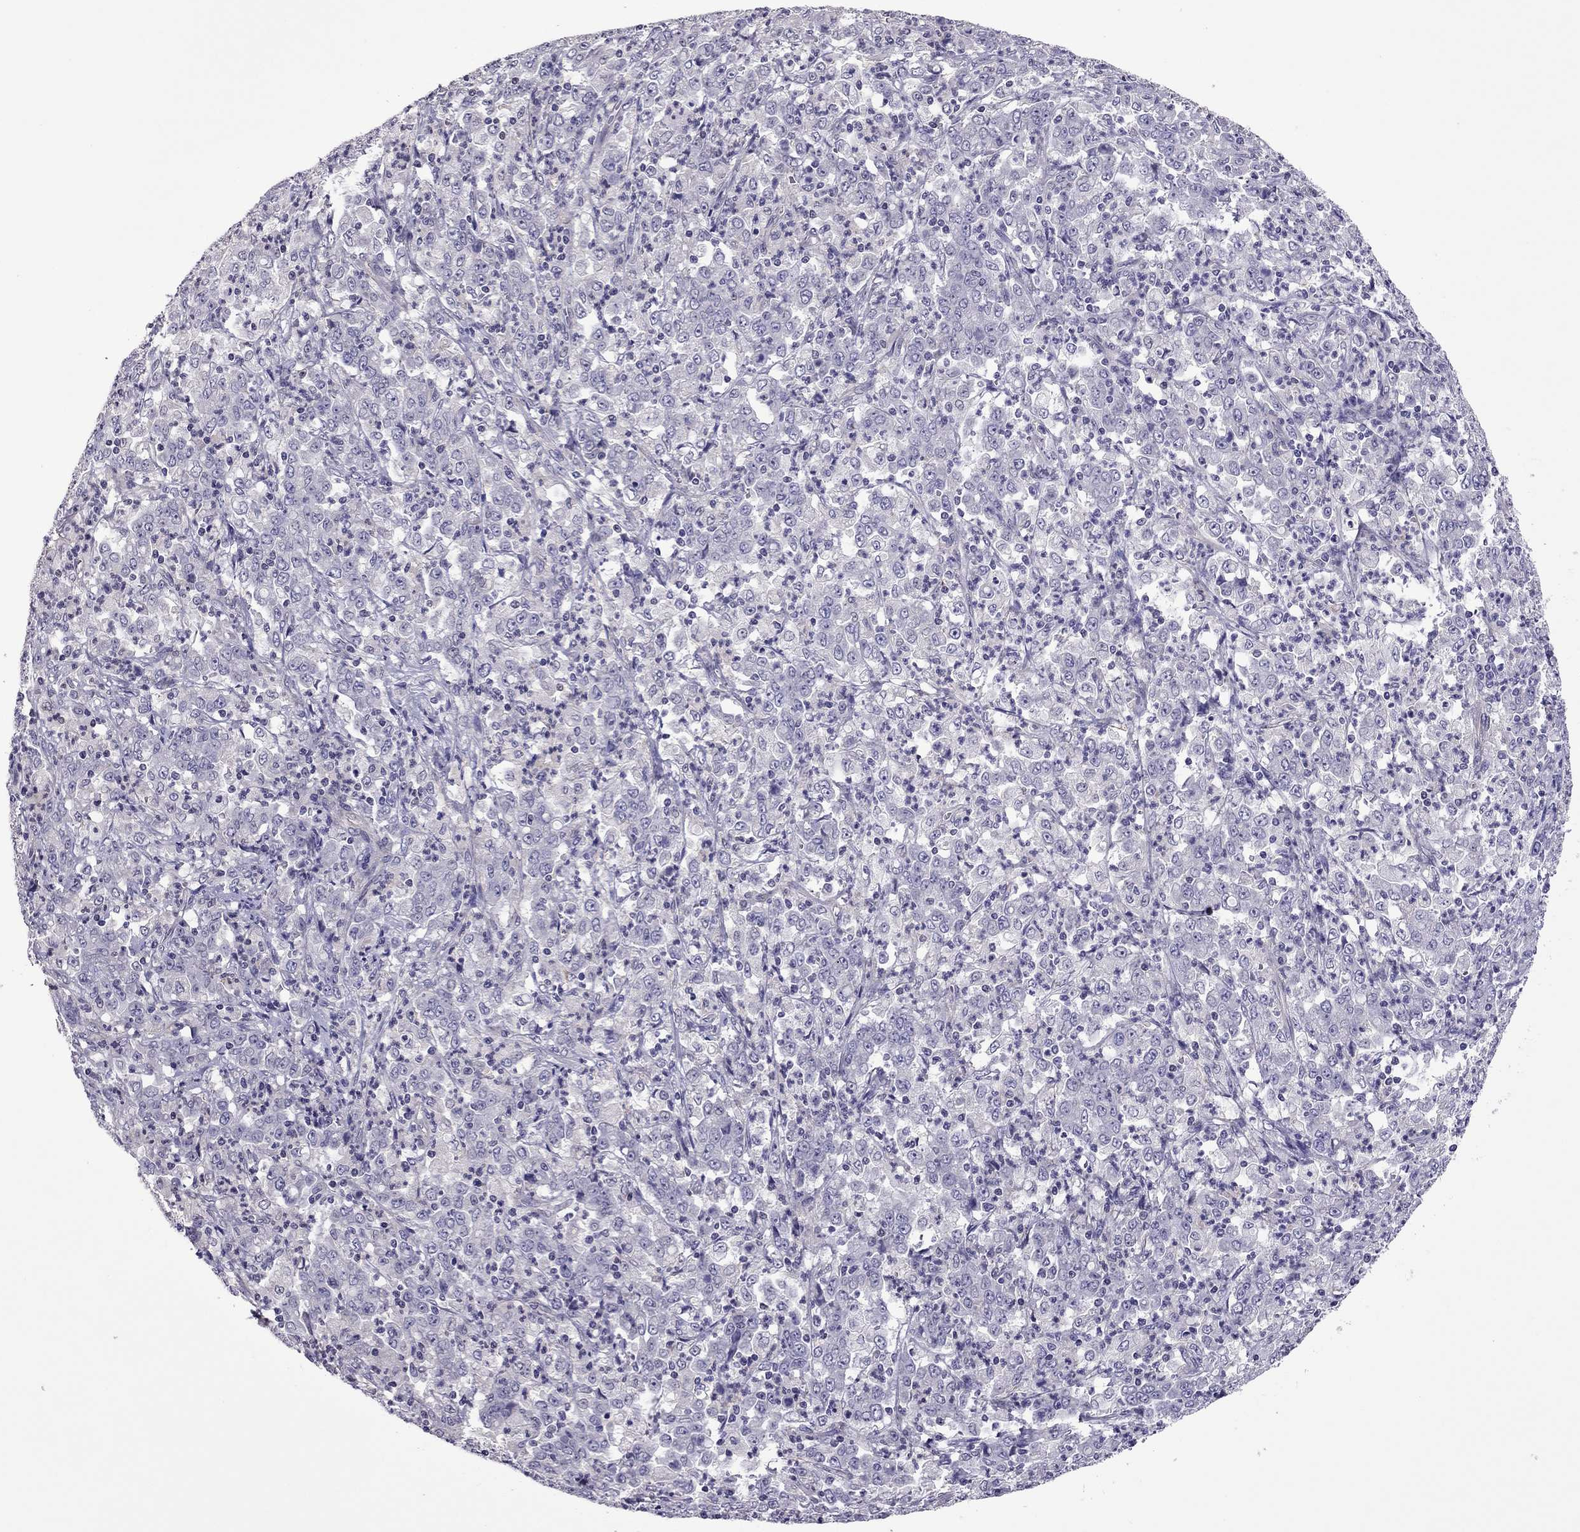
{"staining": {"intensity": "negative", "quantity": "none", "location": "none"}, "tissue": "stomach cancer", "cell_type": "Tumor cells", "image_type": "cancer", "snomed": [{"axis": "morphology", "description": "Adenocarcinoma, NOS"}, {"axis": "topography", "description": "Stomach, lower"}], "caption": "A micrograph of stomach cancer stained for a protein reveals no brown staining in tumor cells.", "gene": "SLC16A8", "patient": {"sex": "female", "age": 71}}